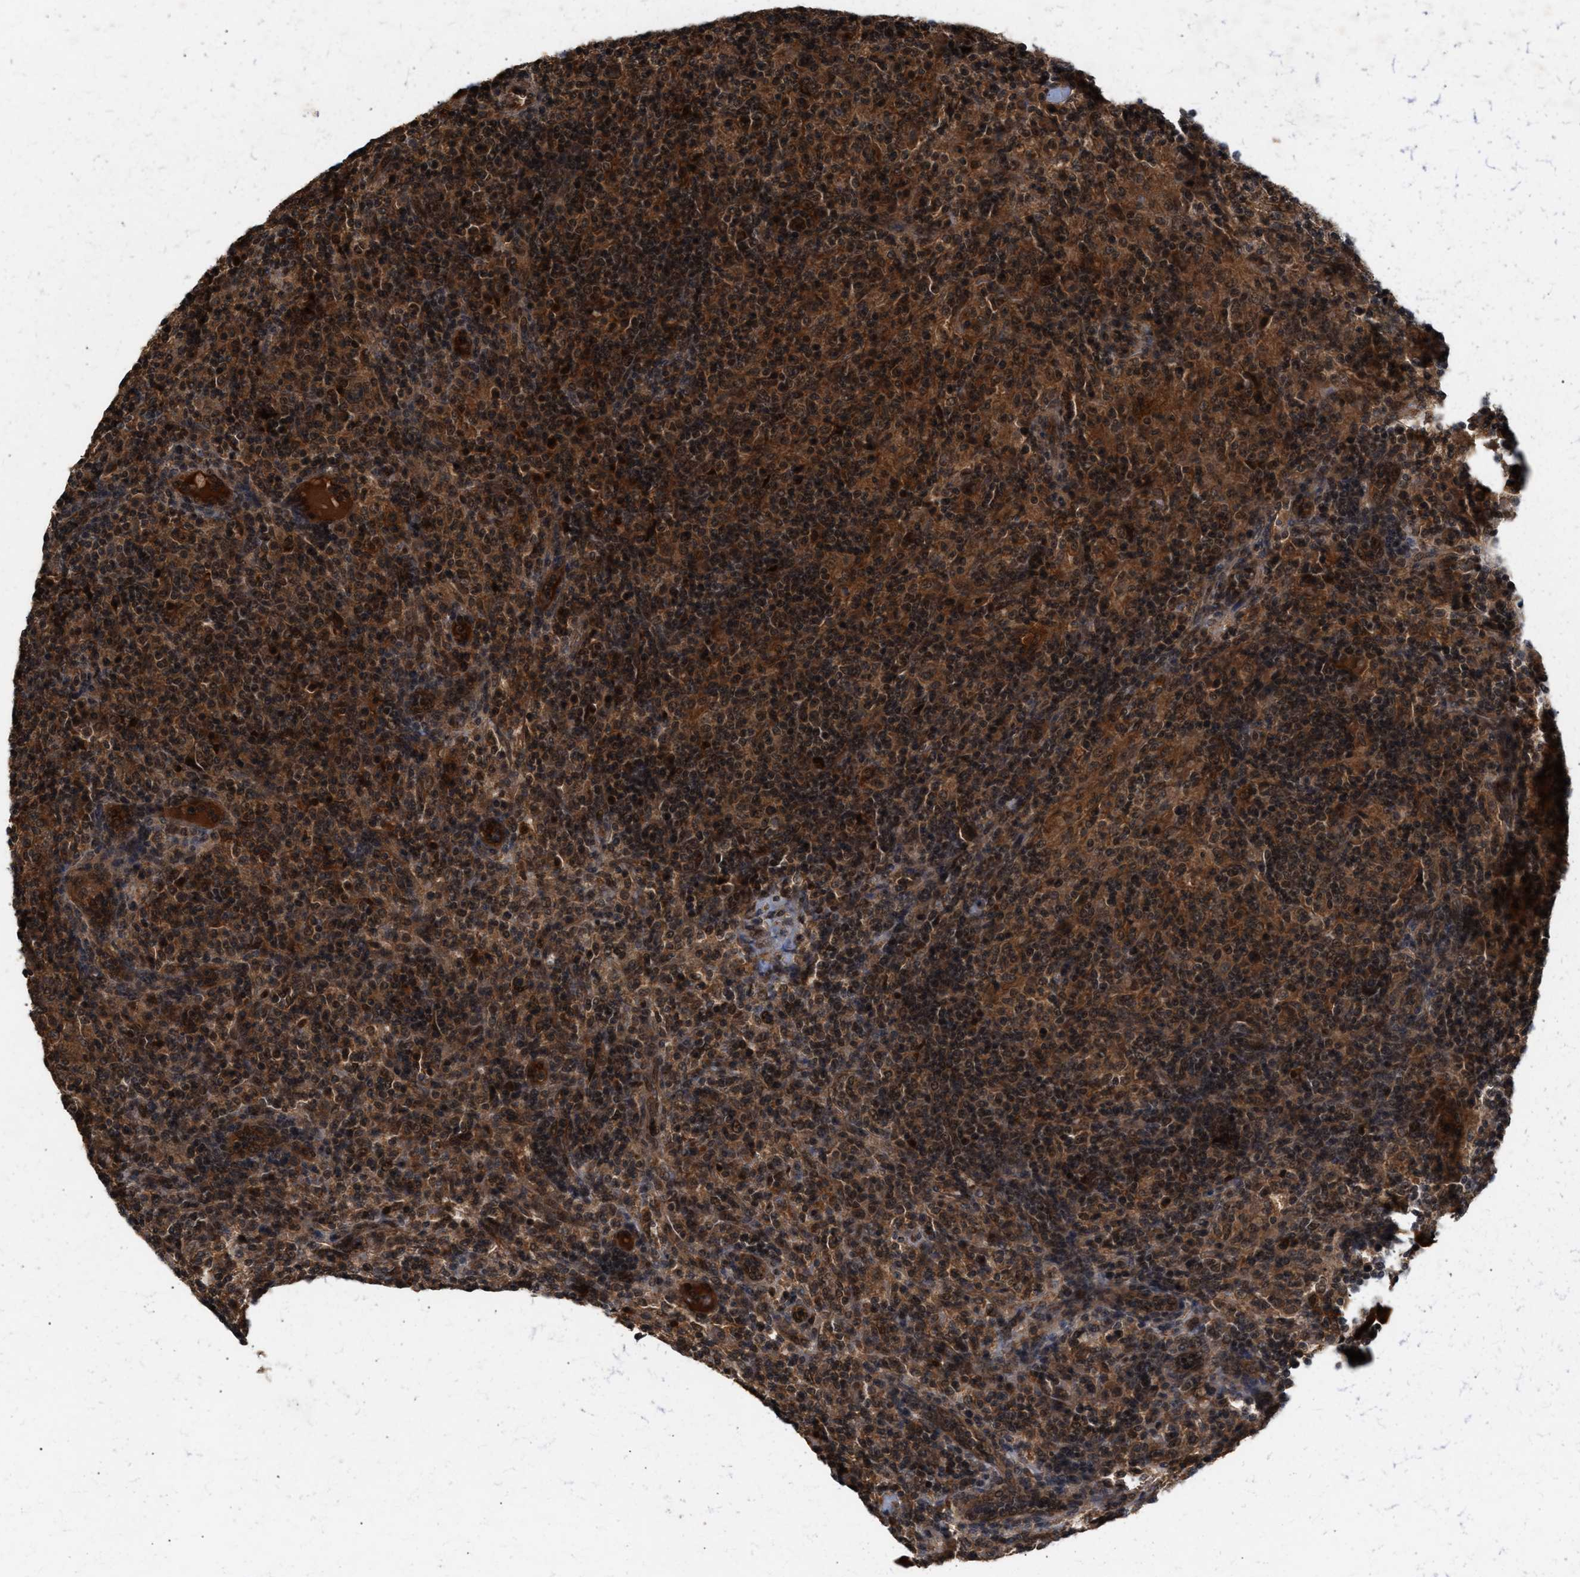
{"staining": {"intensity": "strong", "quantity": ">75%", "location": "nuclear"}, "tissue": "lymphoma", "cell_type": "Tumor cells", "image_type": "cancer", "snomed": [{"axis": "morphology", "description": "Hodgkin's disease, NOS"}, {"axis": "topography", "description": "Lymph node"}], "caption": "Tumor cells exhibit strong nuclear staining in about >75% of cells in Hodgkin's disease.", "gene": "RUSC2", "patient": {"sex": "male", "age": 70}}